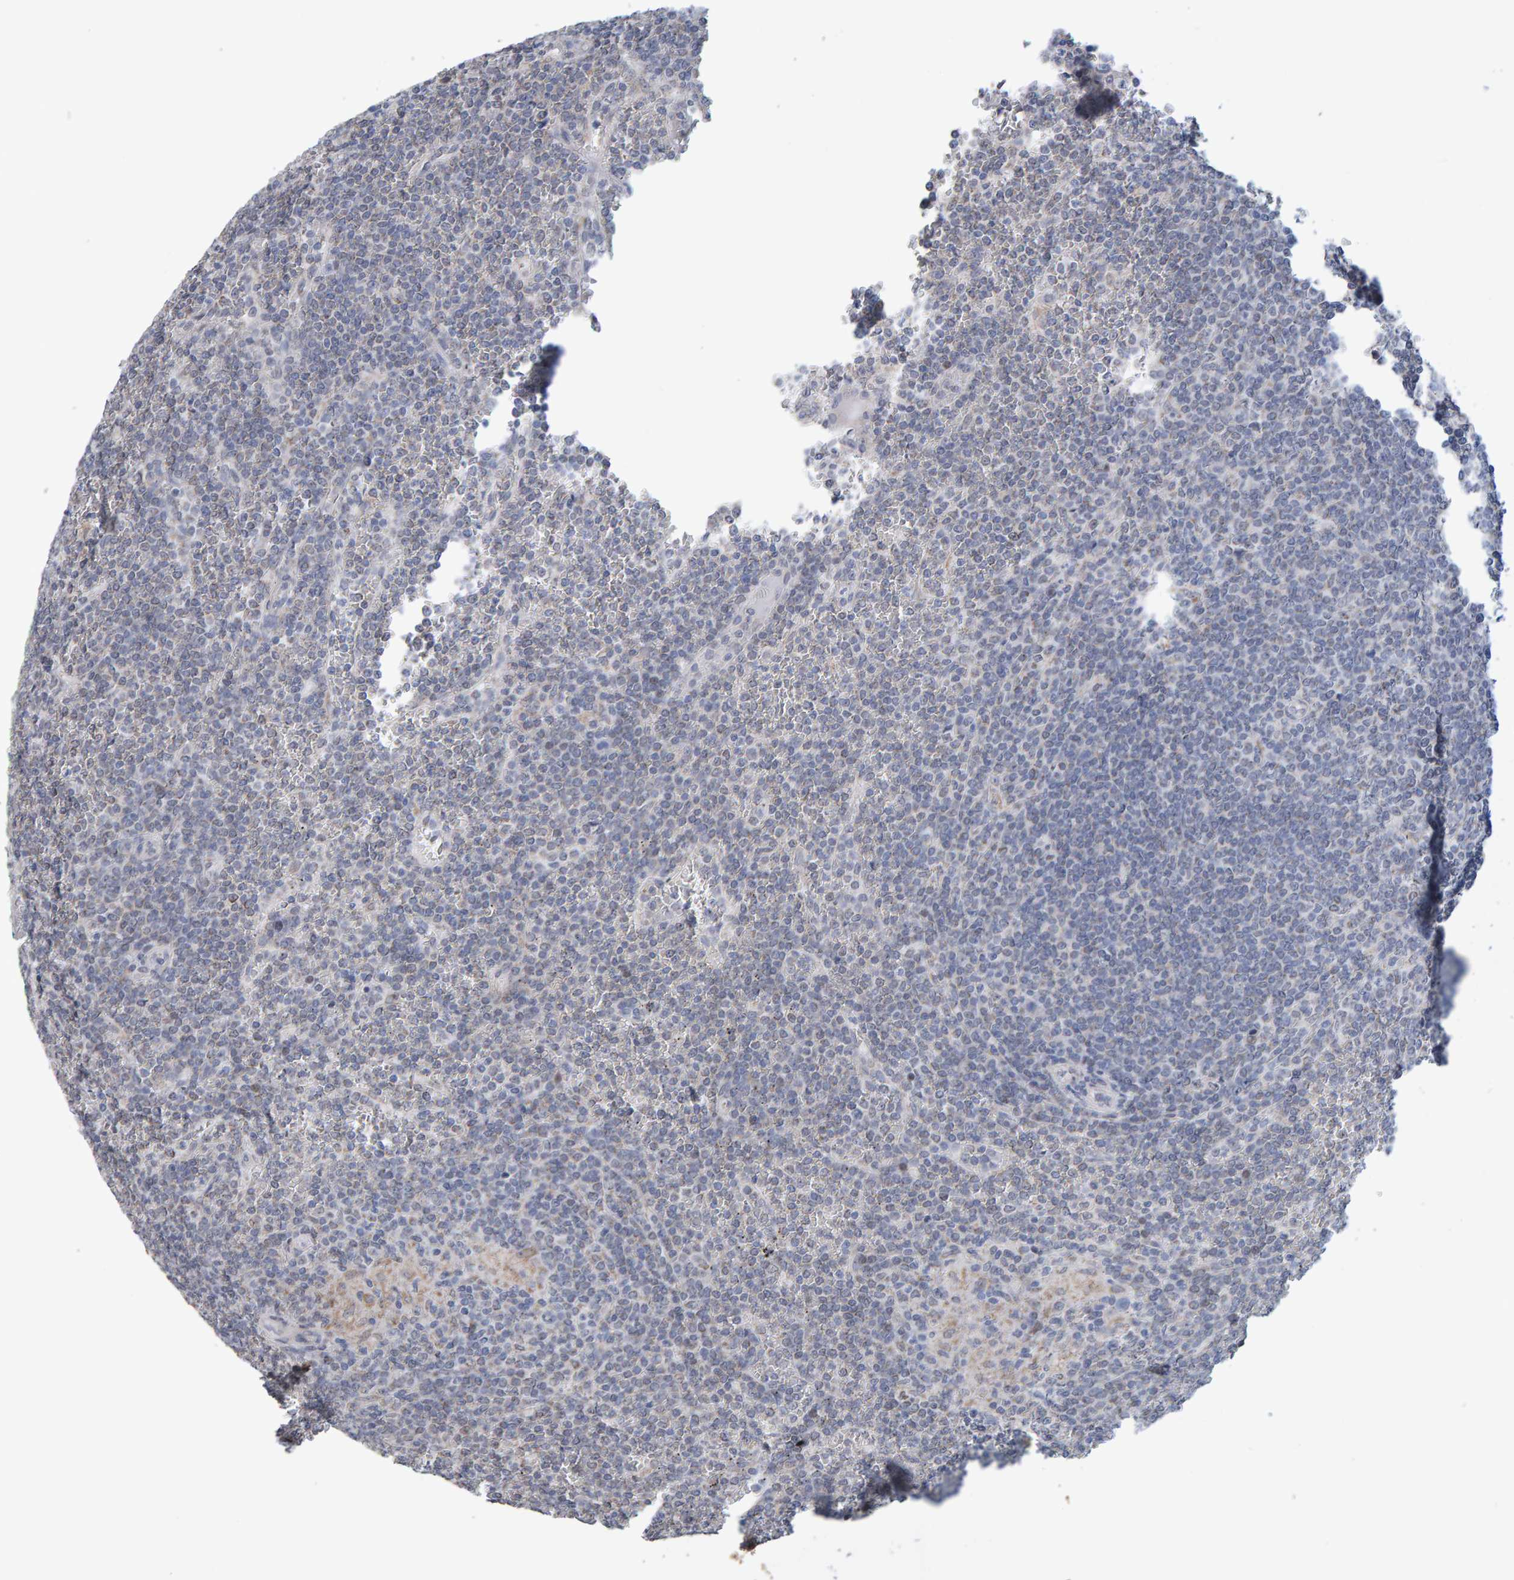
{"staining": {"intensity": "negative", "quantity": "none", "location": "none"}, "tissue": "lymphoma", "cell_type": "Tumor cells", "image_type": "cancer", "snomed": [{"axis": "morphology", "description": "Malignant lymphoma, non-Hodgkin's type, Low grade"}, {"axis": "topography", "description": "Spleen"}], "caption": "A high-resolution micrograph shows immunohistochemistry staining of lymphoma, which shows no significant positivity in tumor cells. (IHC, brightfield microscopy, high magnification).", "gene": "USP43", "patient": {"sex": "female", "age": 19}}